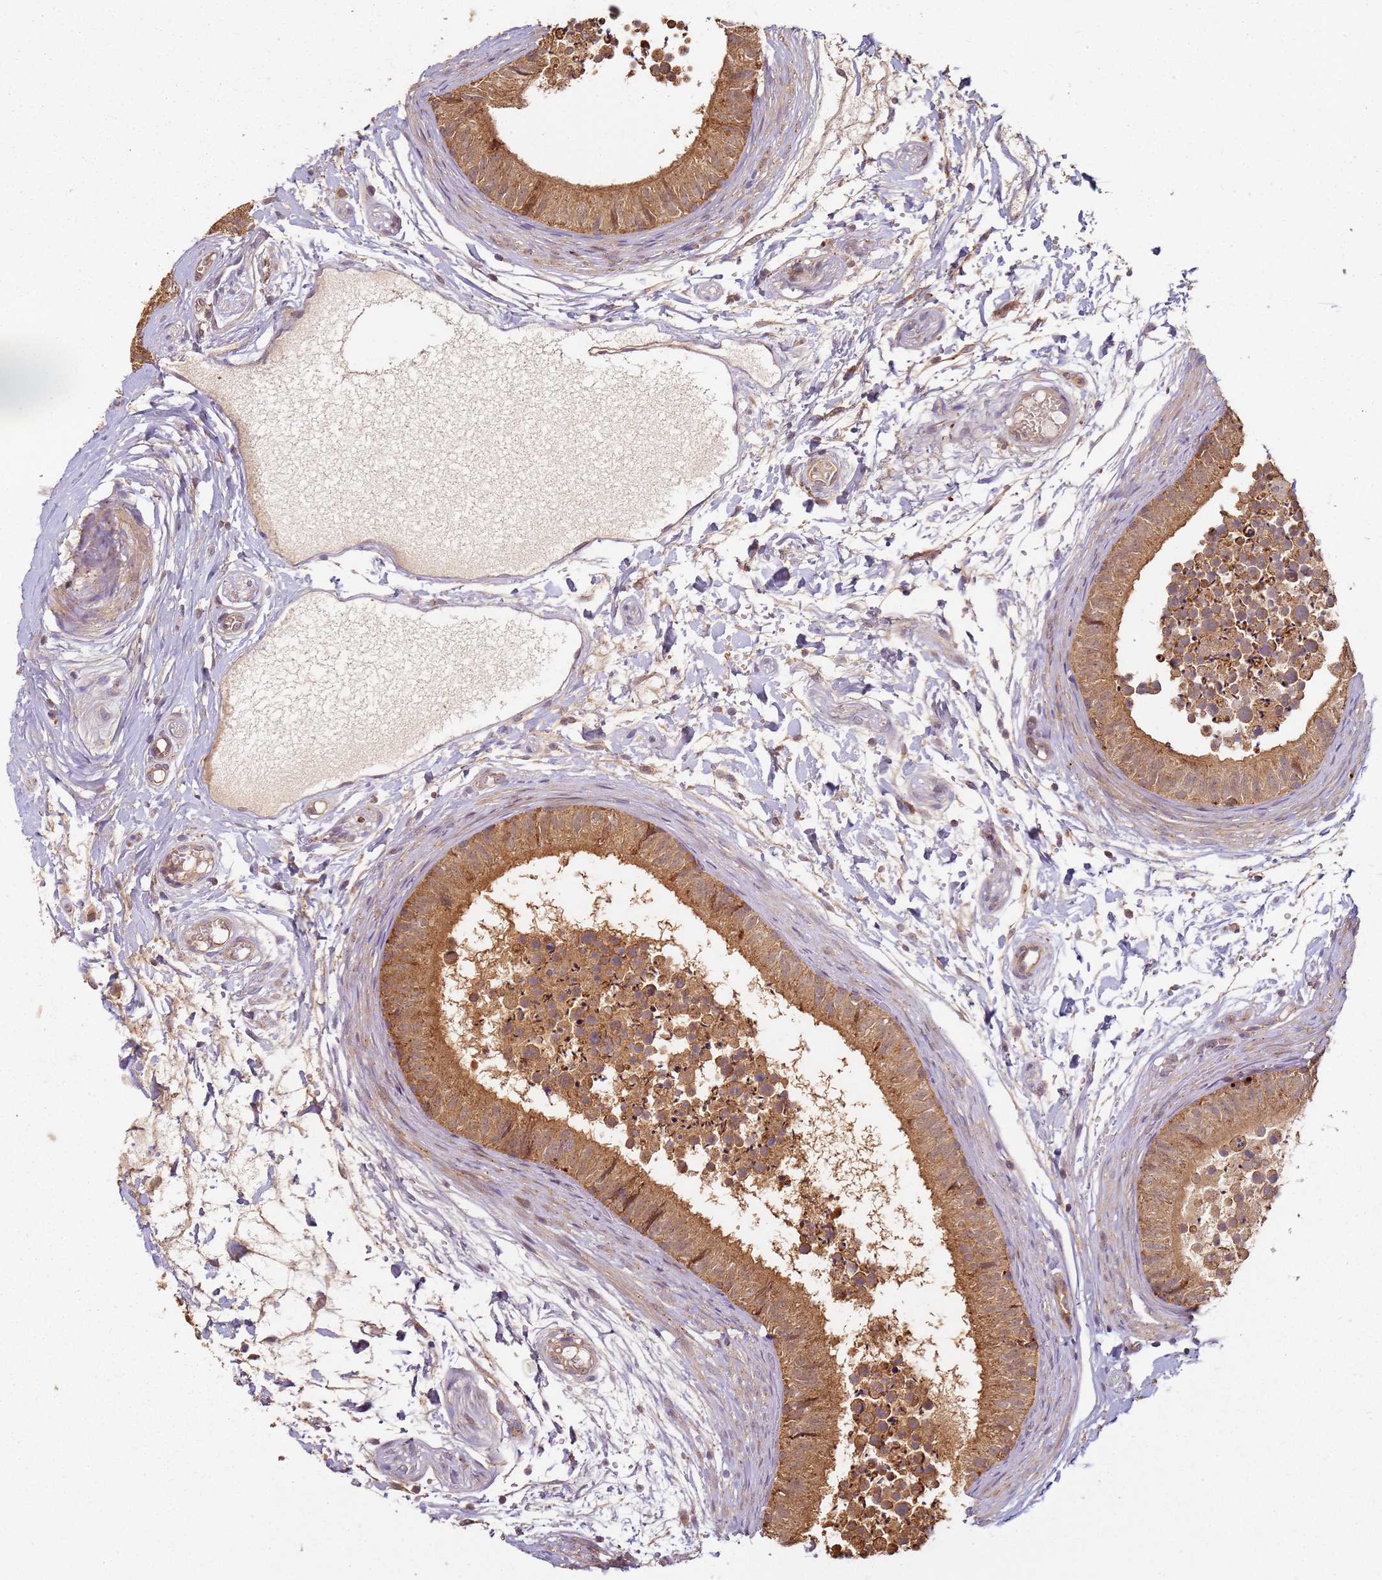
{"staining": {"intensity": "moderate", "quantity": ">75%", "location": "cytoplasmic/membranous"}, "tissue": "epididymis", "cell_type": "Glandular cells", "image_type": "normal", "snomed": [{"axis": "morphology", "description": "Normal tissue, NOS"}, {"axis": "topography", "description": "Epididymis"}], "caption": "Immunohistochemical staining of normal human epididymis displays medium levels of moderate cytoplasmic/membranous expression in approximately >75% of glandular cells.", "gene": "SCGB2B2", "patient": {"sex": "male", "age": 15}}